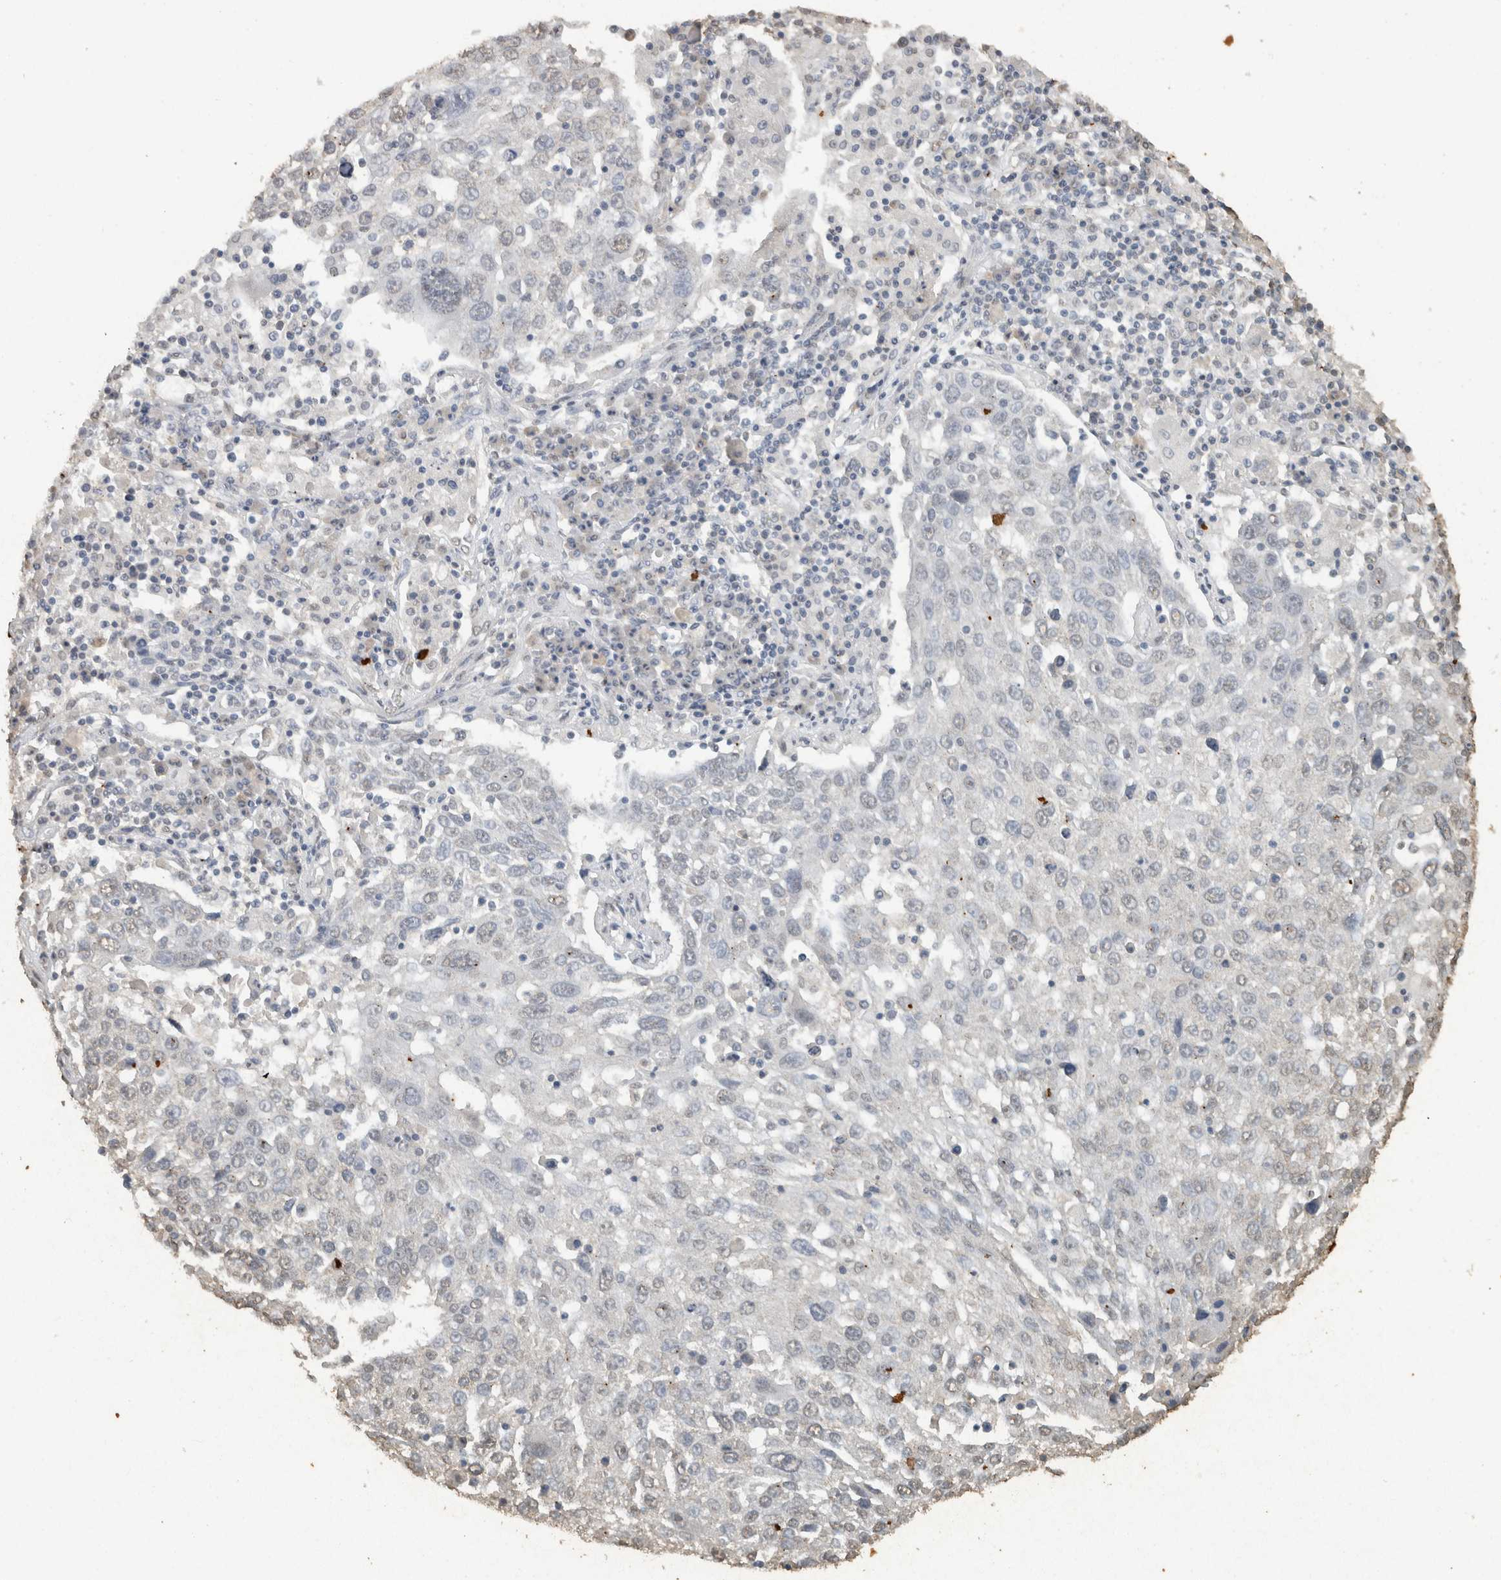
{"staining": {"intensity": "negative", "quantity": "none", "location": "none"}, "tissue": "lung cancer", "cell_type": "Tumor cells", "image_type": "cancer", "snomed": [{"axis": "morphology", "description": "Squamous cell carcinoma, NOS"}, {"axis": "topography", "description": "Lung"}], "caption": "Lung cancer was stained to show a protein in brown. There is no significant positivity in tumor cells.", "gene": "HAND2", "patient": {"sex": "male", "age": 65}}